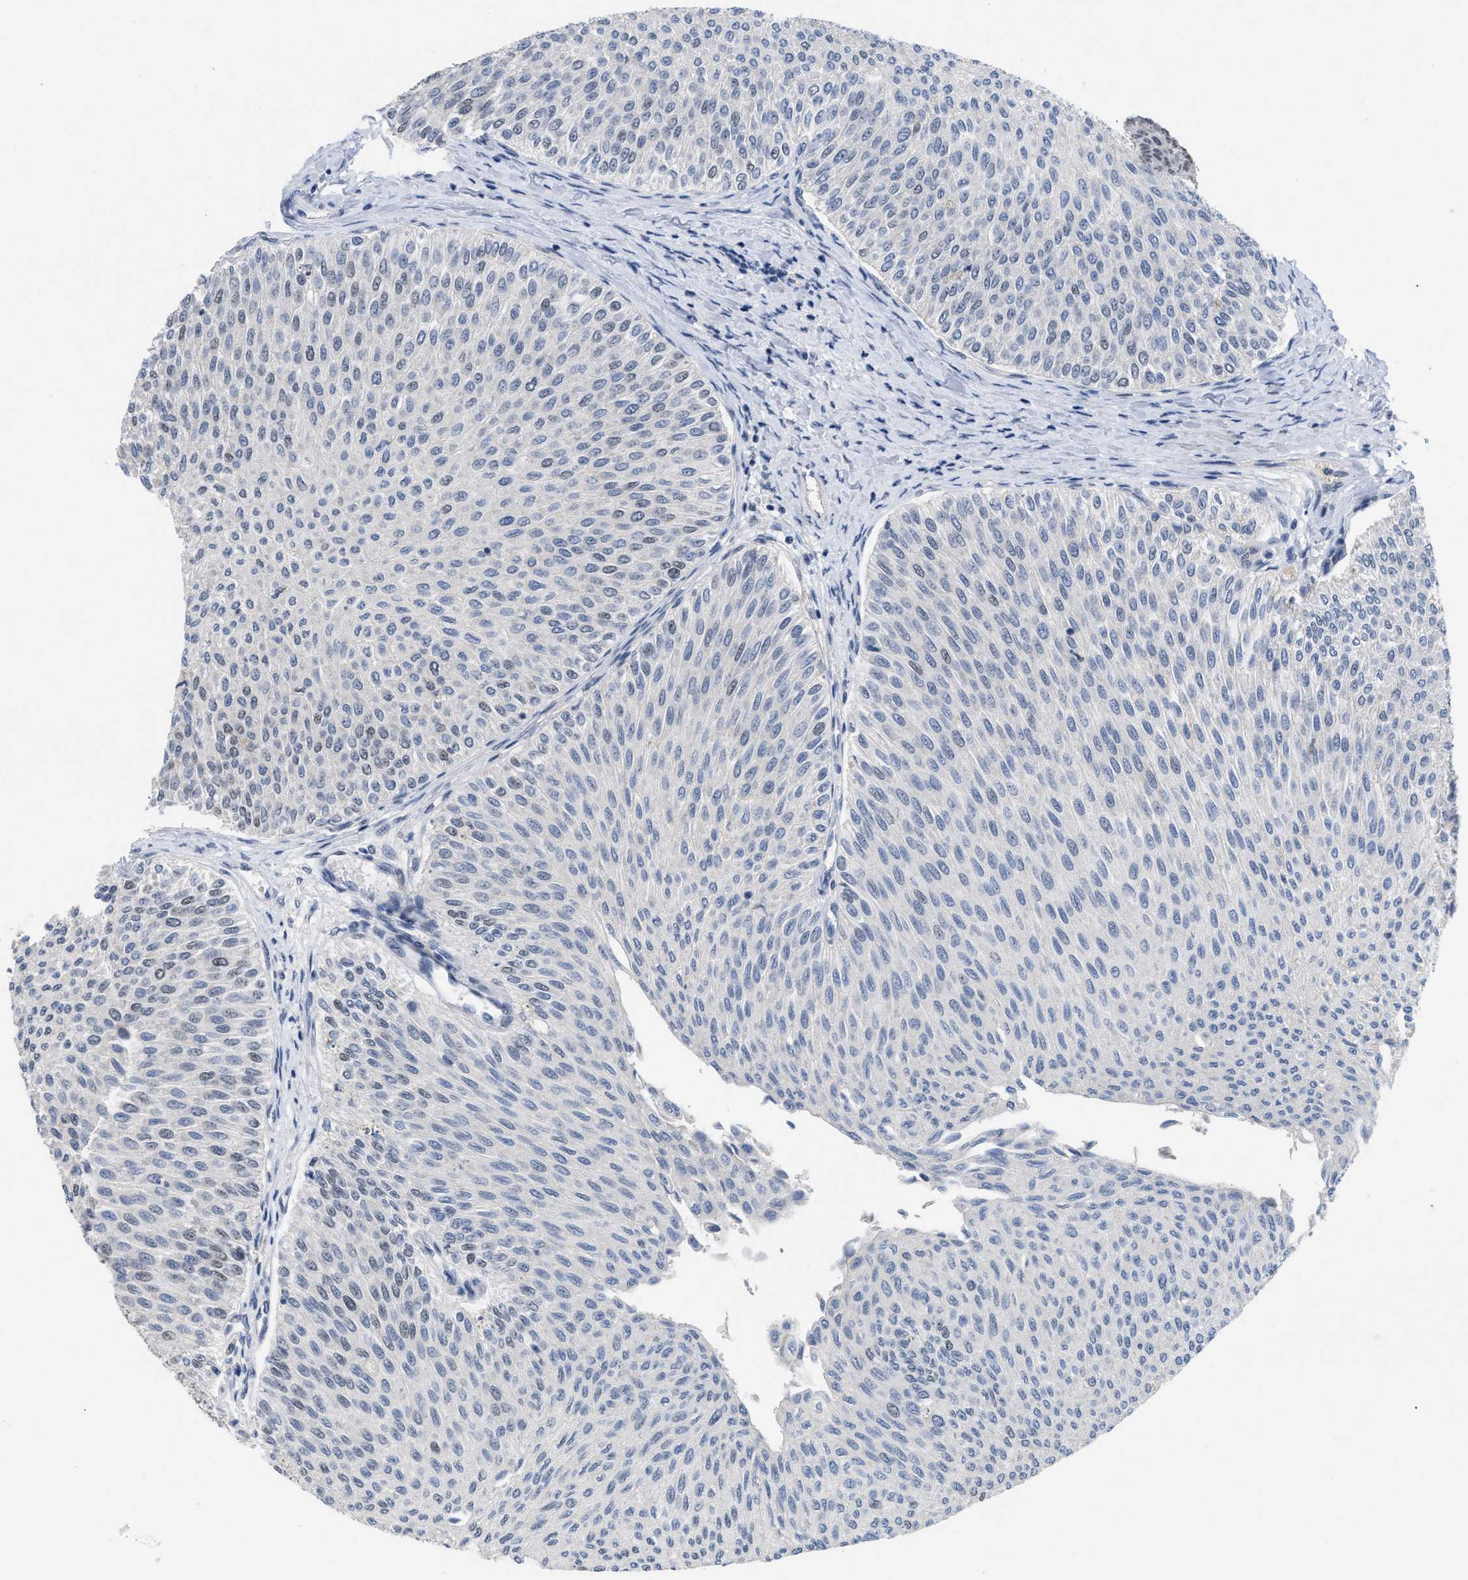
{"staining": {"intensity": "weak", "quantity": "25%-75%", "location": "nuclear"}, "tissue": "urothelial cancer", "cell_type": "Tumor cells", "image_type": "cancer", "snomed": [{"axis": "morphology", "description": "Urothelial carcinoma, Low grade"}, {"axis": "topography", "description": "Urinary bladder"}], "caption": "Tumor cells reveal weak nuclear positivity in about 25%-75% of cells in urothelial carcinoma (low-grade).", "gene": "GGNBP2", "patient": {"sex": "male", "age": 78}}